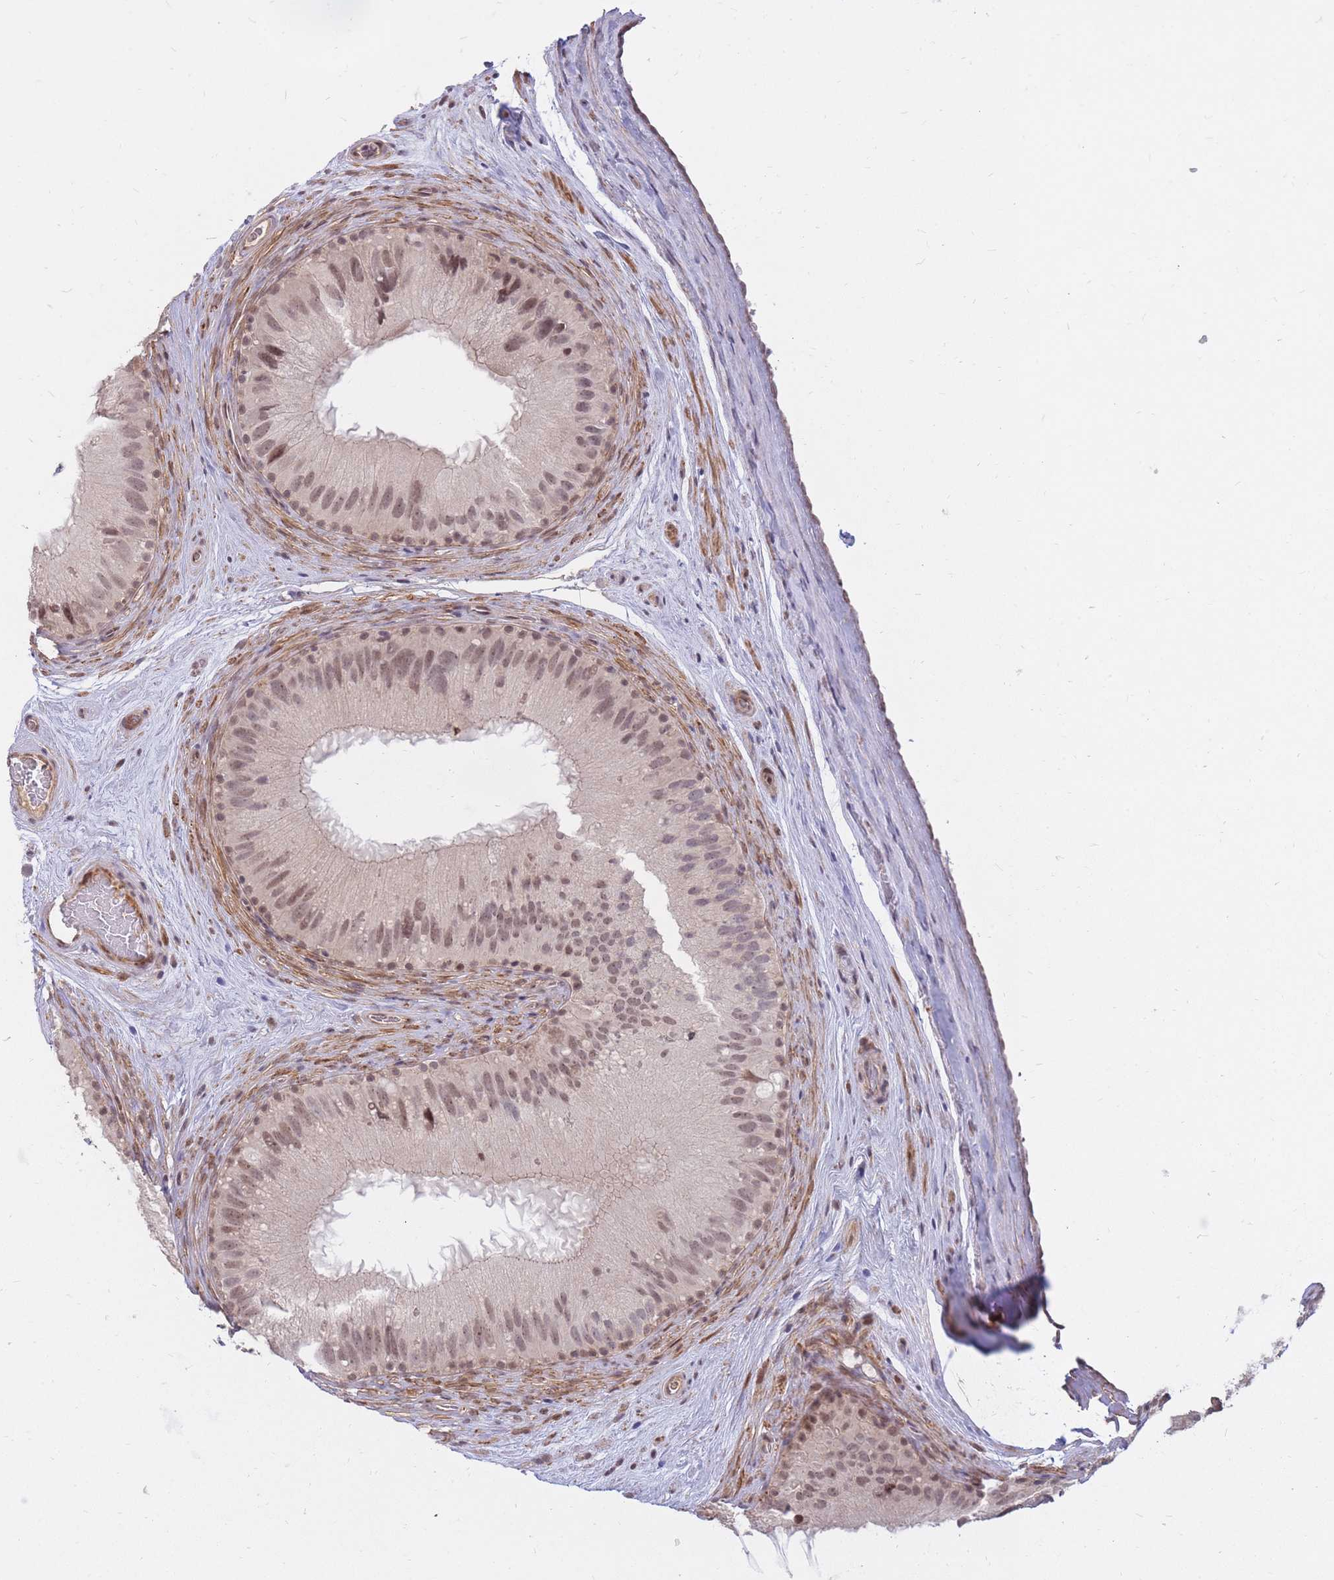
{"staining": {"intensity": "moderate", "quantity": ">75%", "location": "nuclear"}, "tissue": "epididymis", "cell_type": "Glandular cells", "image_type": "normal", "snomed": [{"axis": "morphology", "description": "Normal tissue, NOS"}, {"axis": "topography", "description": "Epididymis"}], "caption": "Glandular cells reveal medium levels of moderate nuclear staining in about >75% of cells in unremarkable human epididymis.", "gene": "ERICH6B", "patient": {"sex": "male", "age": 50}}